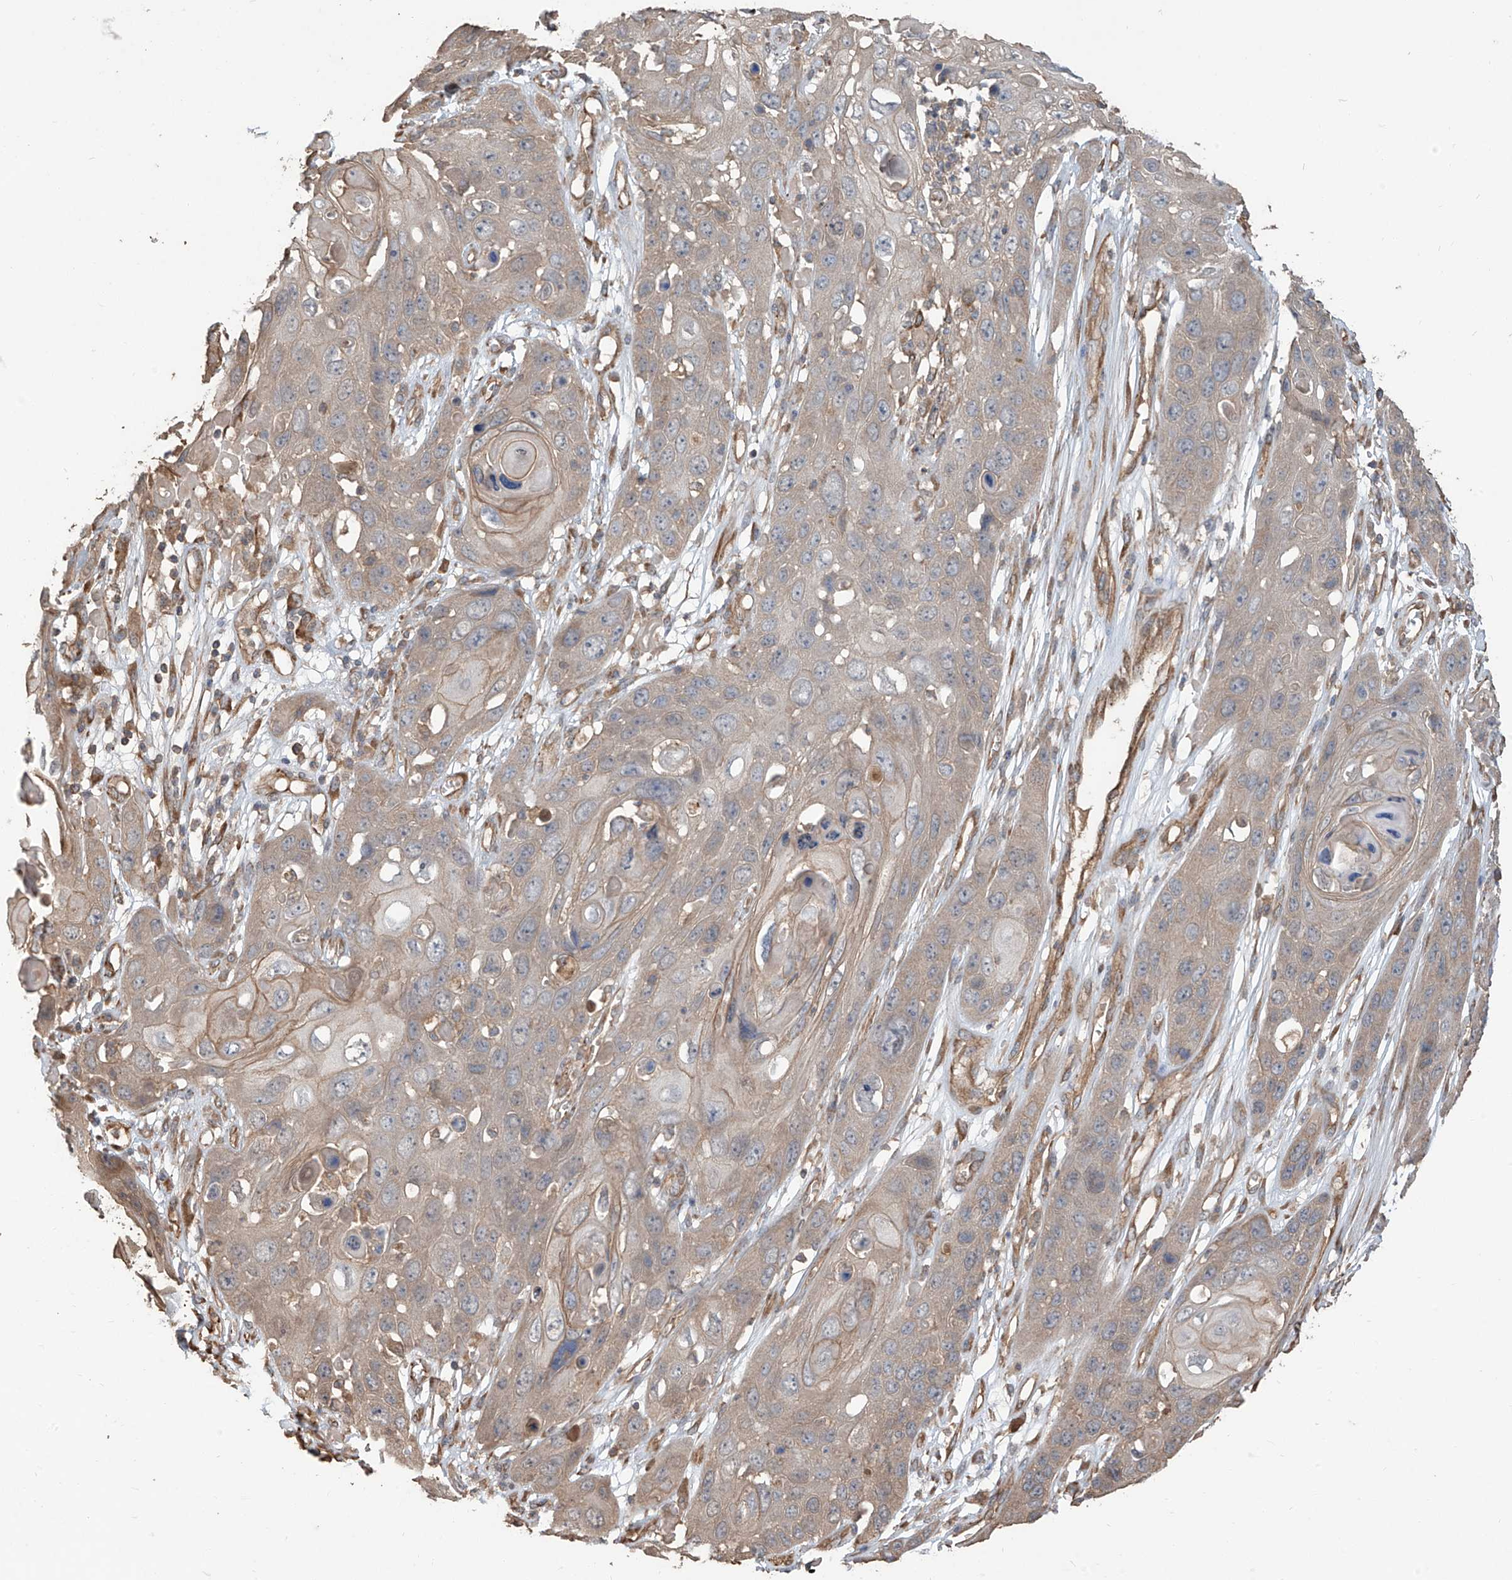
{"staining": {"intensity": "moderate", "quantity": "25%-75%", "location": "cytoplasmic/membranous"}, "tissue": "skin cancer", "cell_type": "Tumor cells", "image_type": "cancer", "snomed": [{"axis": "morphology", "description": "Squamous cell carcinoma, NOS"}, {"axis": "topography", "description": "Skin"}], "caption": "A medium amount of moderate cytoplasmic/membranous staining is present in about 25%-75% of tumor cells in skin squamous cell carcinoma tissue. (DAB (3,3'-diaminobenzidine) IHC, brown staining for protein, blue staining for nuclei).", "gene": "AGBL5", "patient": {"sex": "male", "age": 55}}